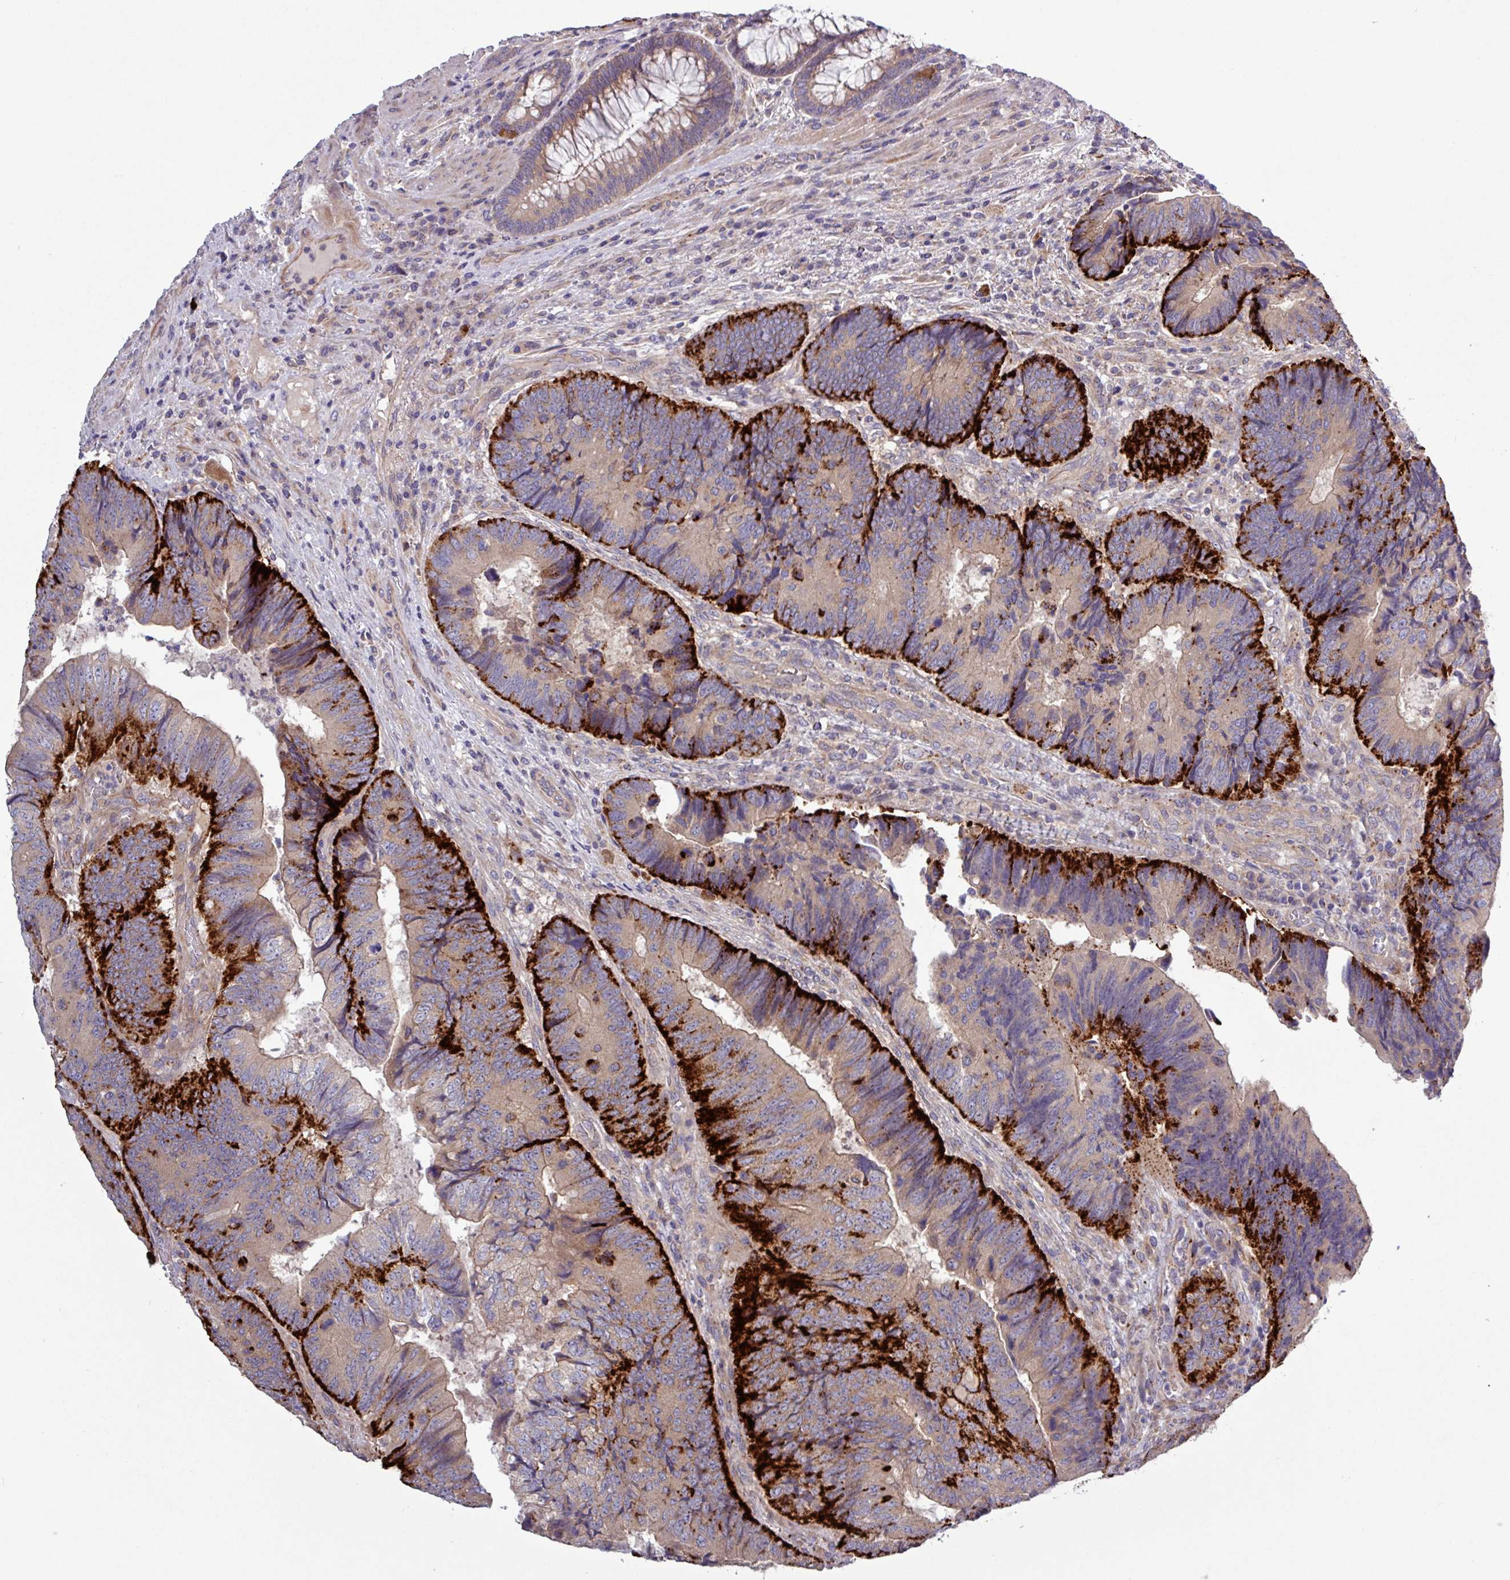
{"staining": {"intensity": "strong", "quantity": "25%-75%", "location": "cytoplasmic/membranous"}, "tissue": "colorectal cancer", "cell_type": "Tumor cells", "image_type": "cancer", "snomed": [{"axis": "morphology", "description": "Adenocarcinoma, NOS"}, {"axis": "topography", "description": "Colon"}], "caption": "Tumor cells demonstrate high levels of strong cytoplasmic/membranous staining in approximately 25%-75% of cells in human adenocarcinoma (colorectal).", "gene": "PLIN2", "patient": {"sex": "female", "age": 67}}